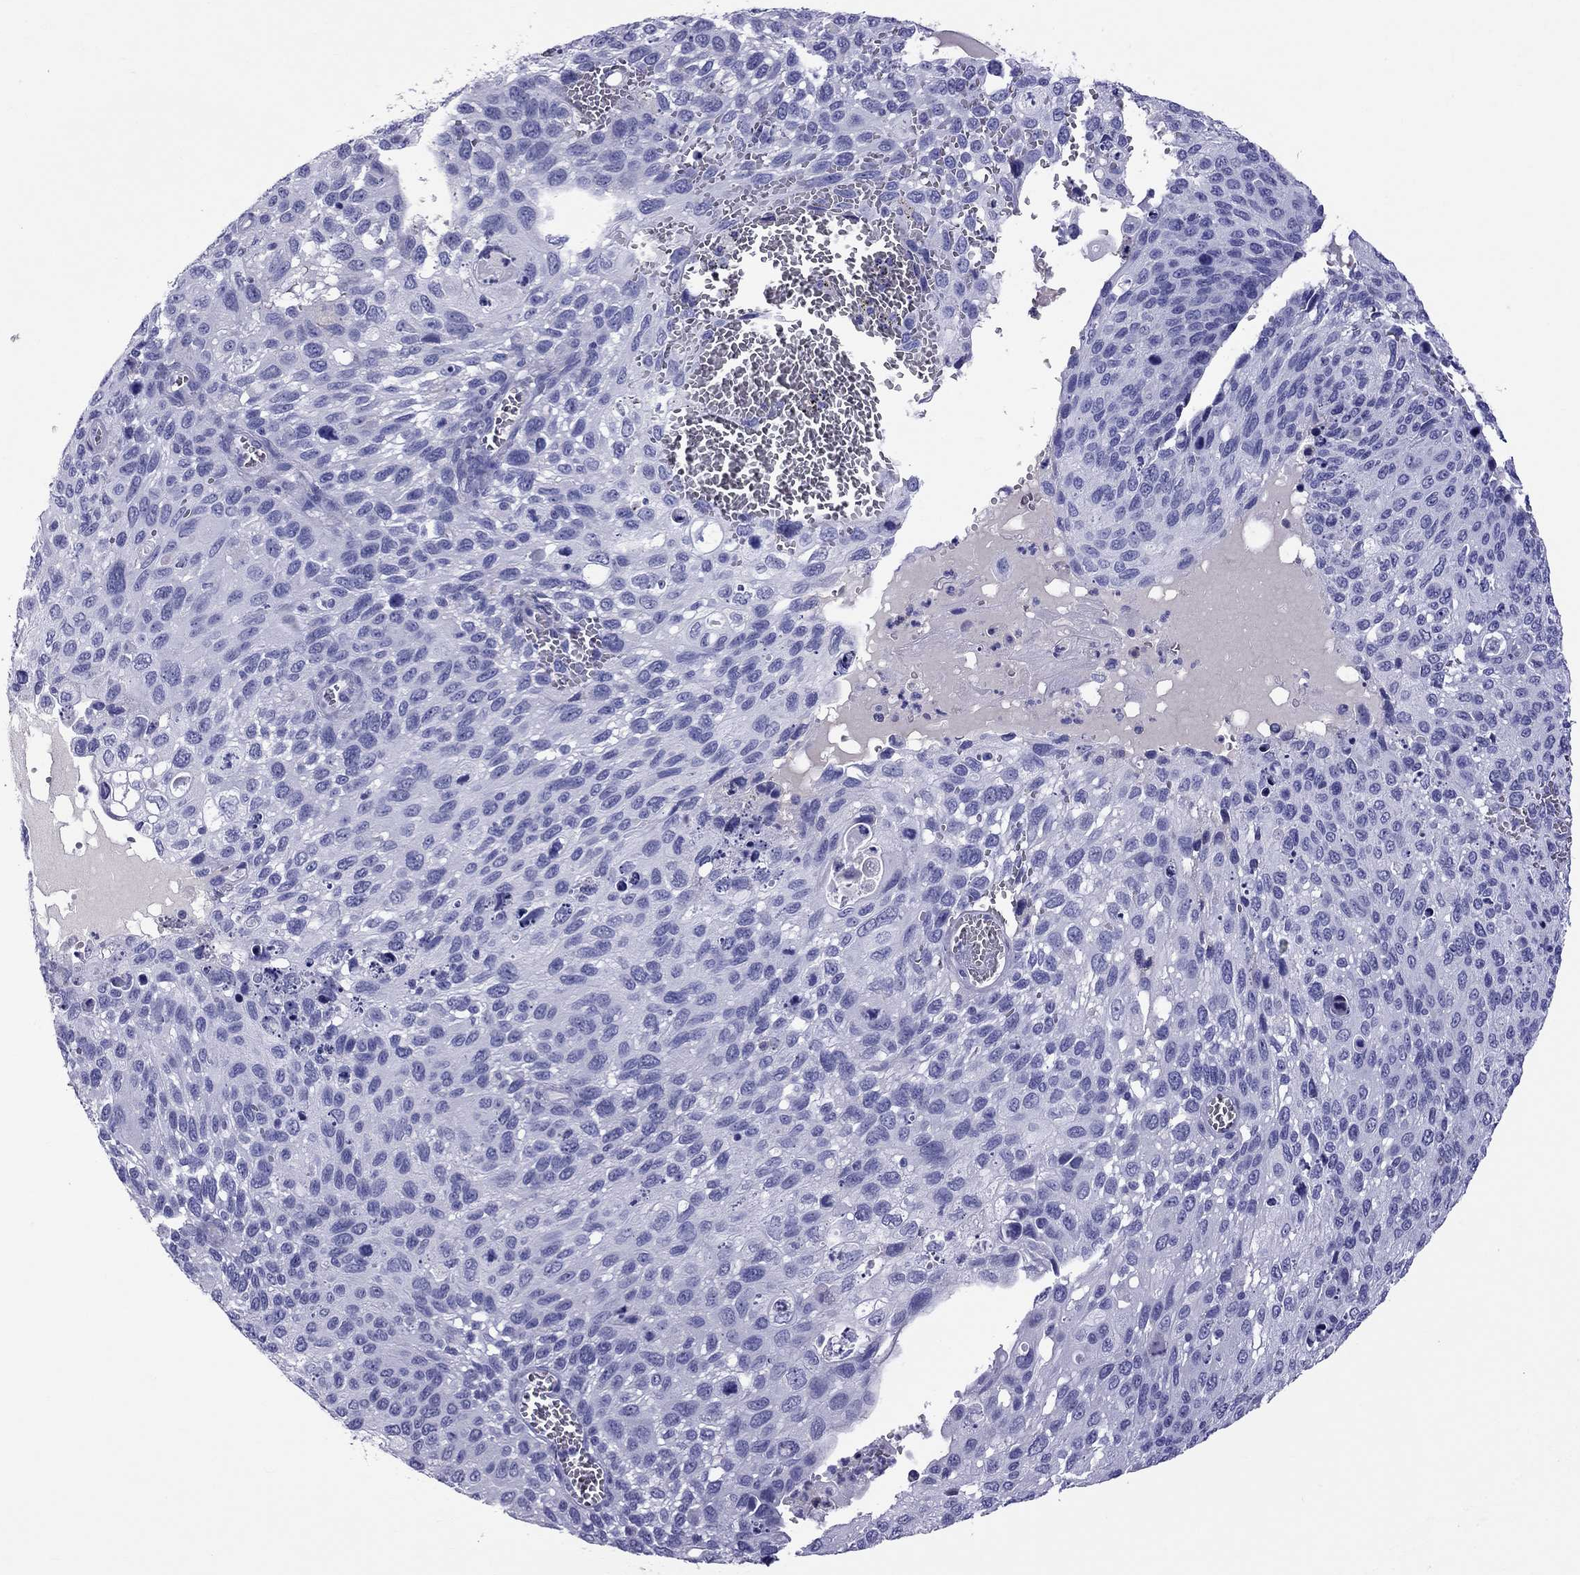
{"staining": {"intensity": "negative", "quantity": "none", "location": "none"}, "tissue": "cervical cancer", "cell_type": "Tumor cells", "image_type": "cancer", "snomed": [{"axis": "morphology", "description": "Squamous cell carcinoma, NOS"}, {"axis": "topography", "description": "Cervix"}], "caption": "Human cervical cancer stained for a protein using immunohistochemistry (IHC) demonstrates no staining in tumor cells.", "gene": "SCART1", "patient": {"sex": "female", "age": 70}}